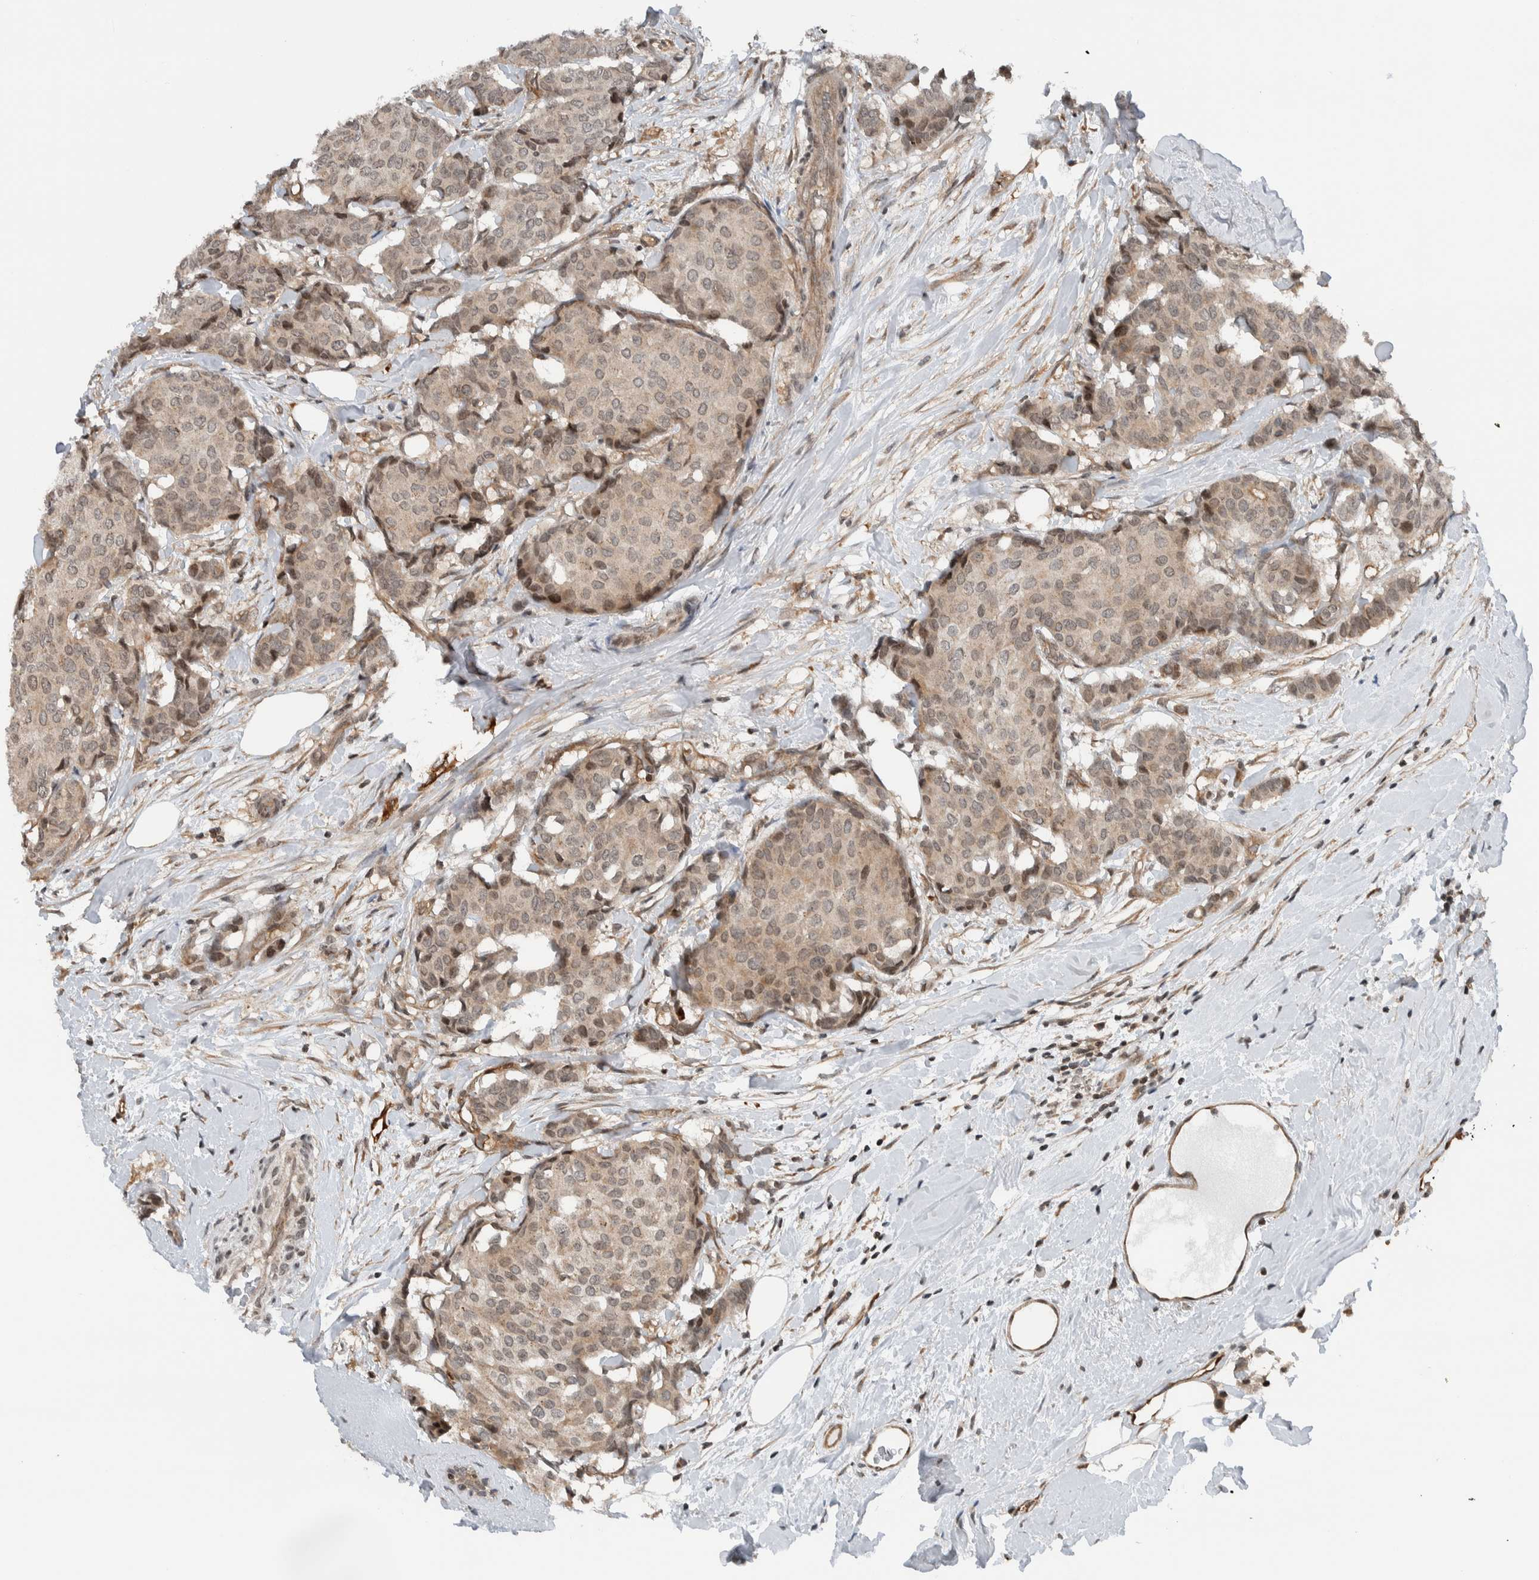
{"staining": {"intensity": "weak", "quantity": ">75%", "location": "cytoplasmic/membranous,nuclear"}, "tissue": "breast cancer", "cell_type": "Tumor cells", "image_type": "cancer", "snomed": [{"axis": "morphology", "description": "Duct carcinoma"}, {"axis": "topography", "description": "Breast"}], "caption": "Approximately >75% of tumor cells in human breast cancer (invasive ductal carcinoma) reveal weak cytoplasmic/membranous and nuclear protein expression as visualized by brown immunohistochemical staining.", "gene": "NPLOC4", "patient": {"sex": "female", "age": 75}}